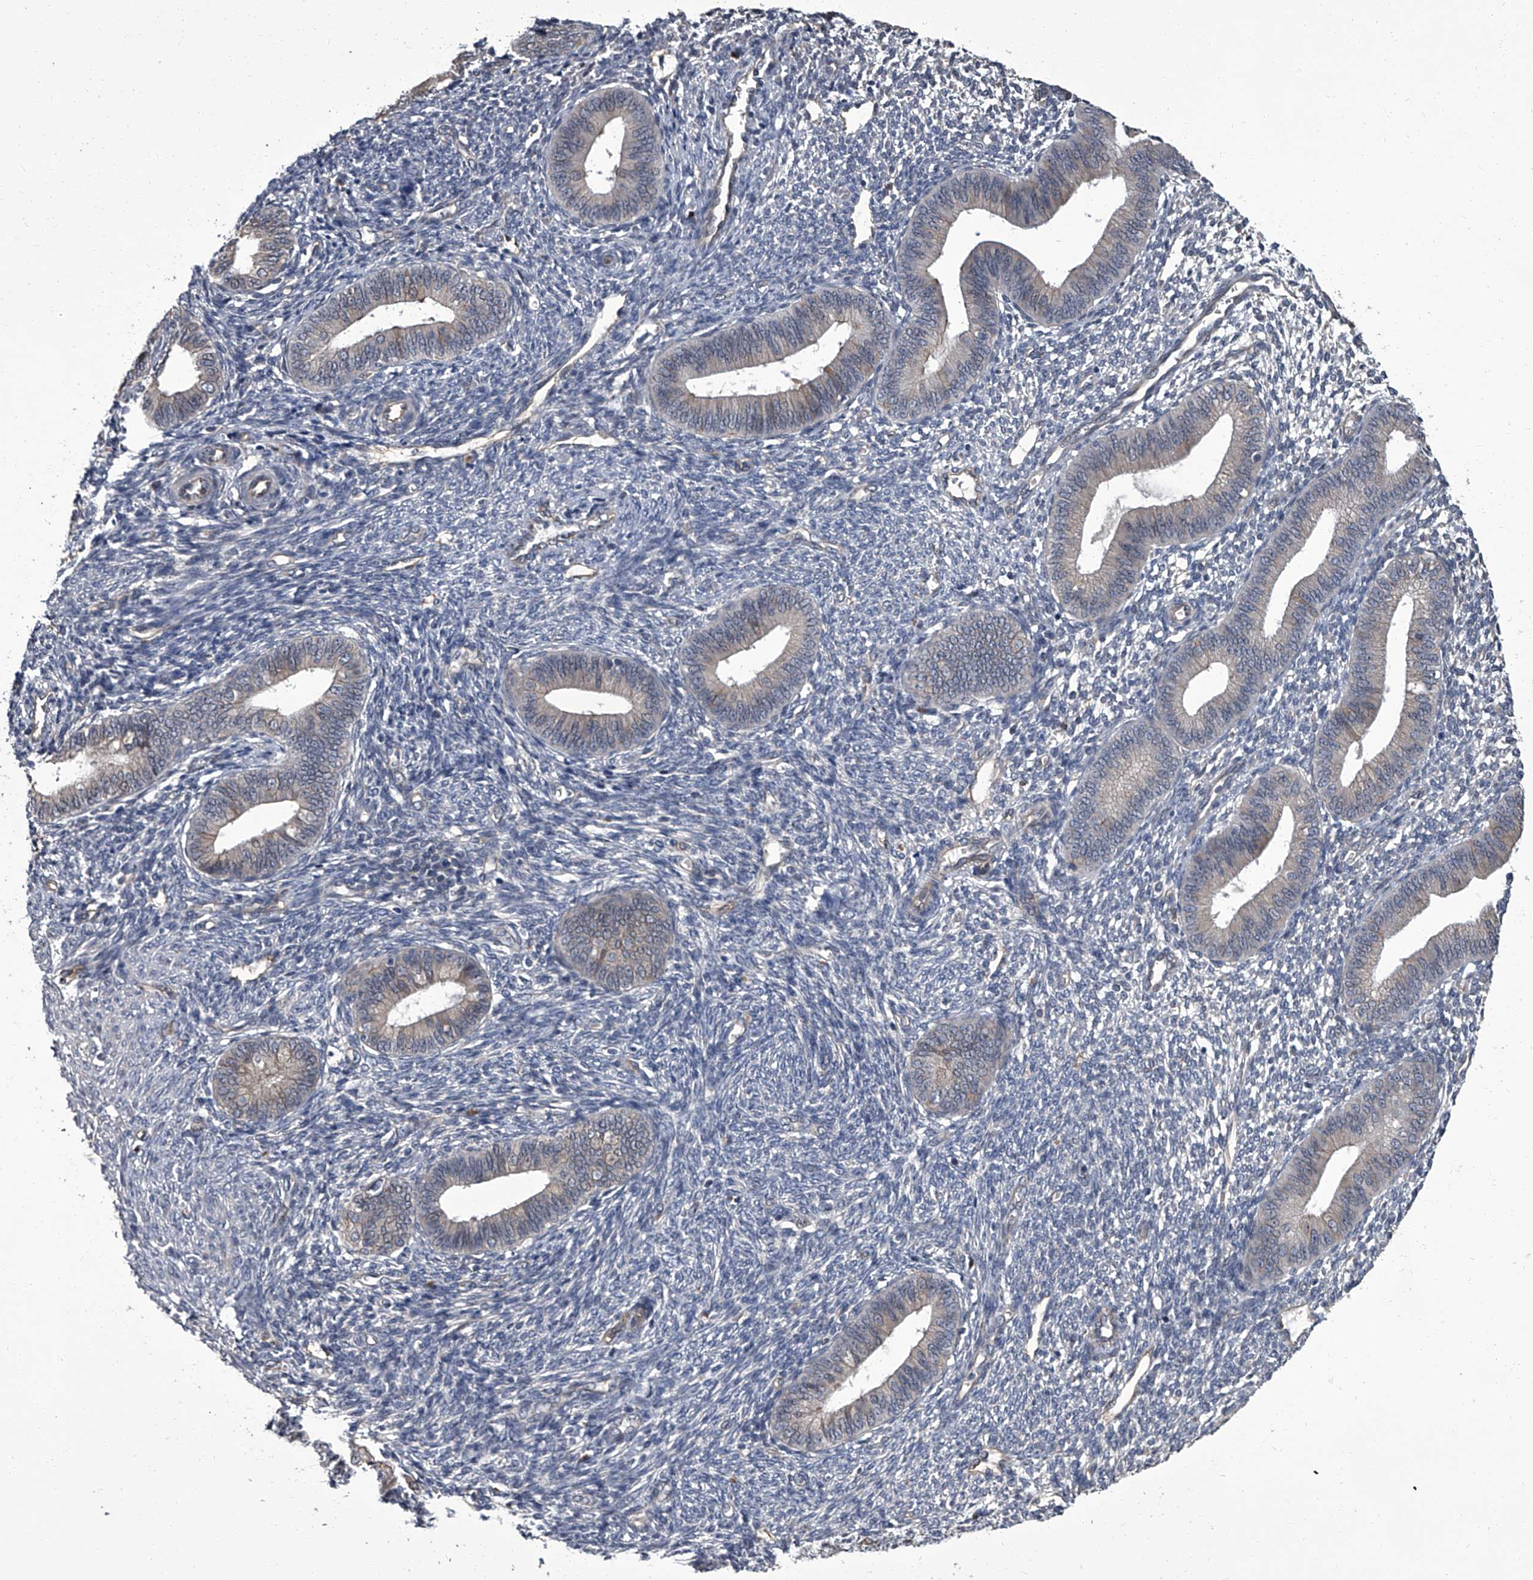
{"staining": {"intensity": "negative", "quantity": "none", "location": "none"}, "tissue": "endometrium", "cell_type": "Cells in endometrial stroma", "image_type": "normal", "snomed": [{"axis": "morphology", "description": "Normal tissue, NOS"}, {"axis": "topography", "description": "Endometrium"}], "caption": "Micrograph shows no protein staining in cells in endometrial stroma of unremarkable endometrium.", "gene": "SIRT4", "patient": {"sex": "female", "age": 46}}